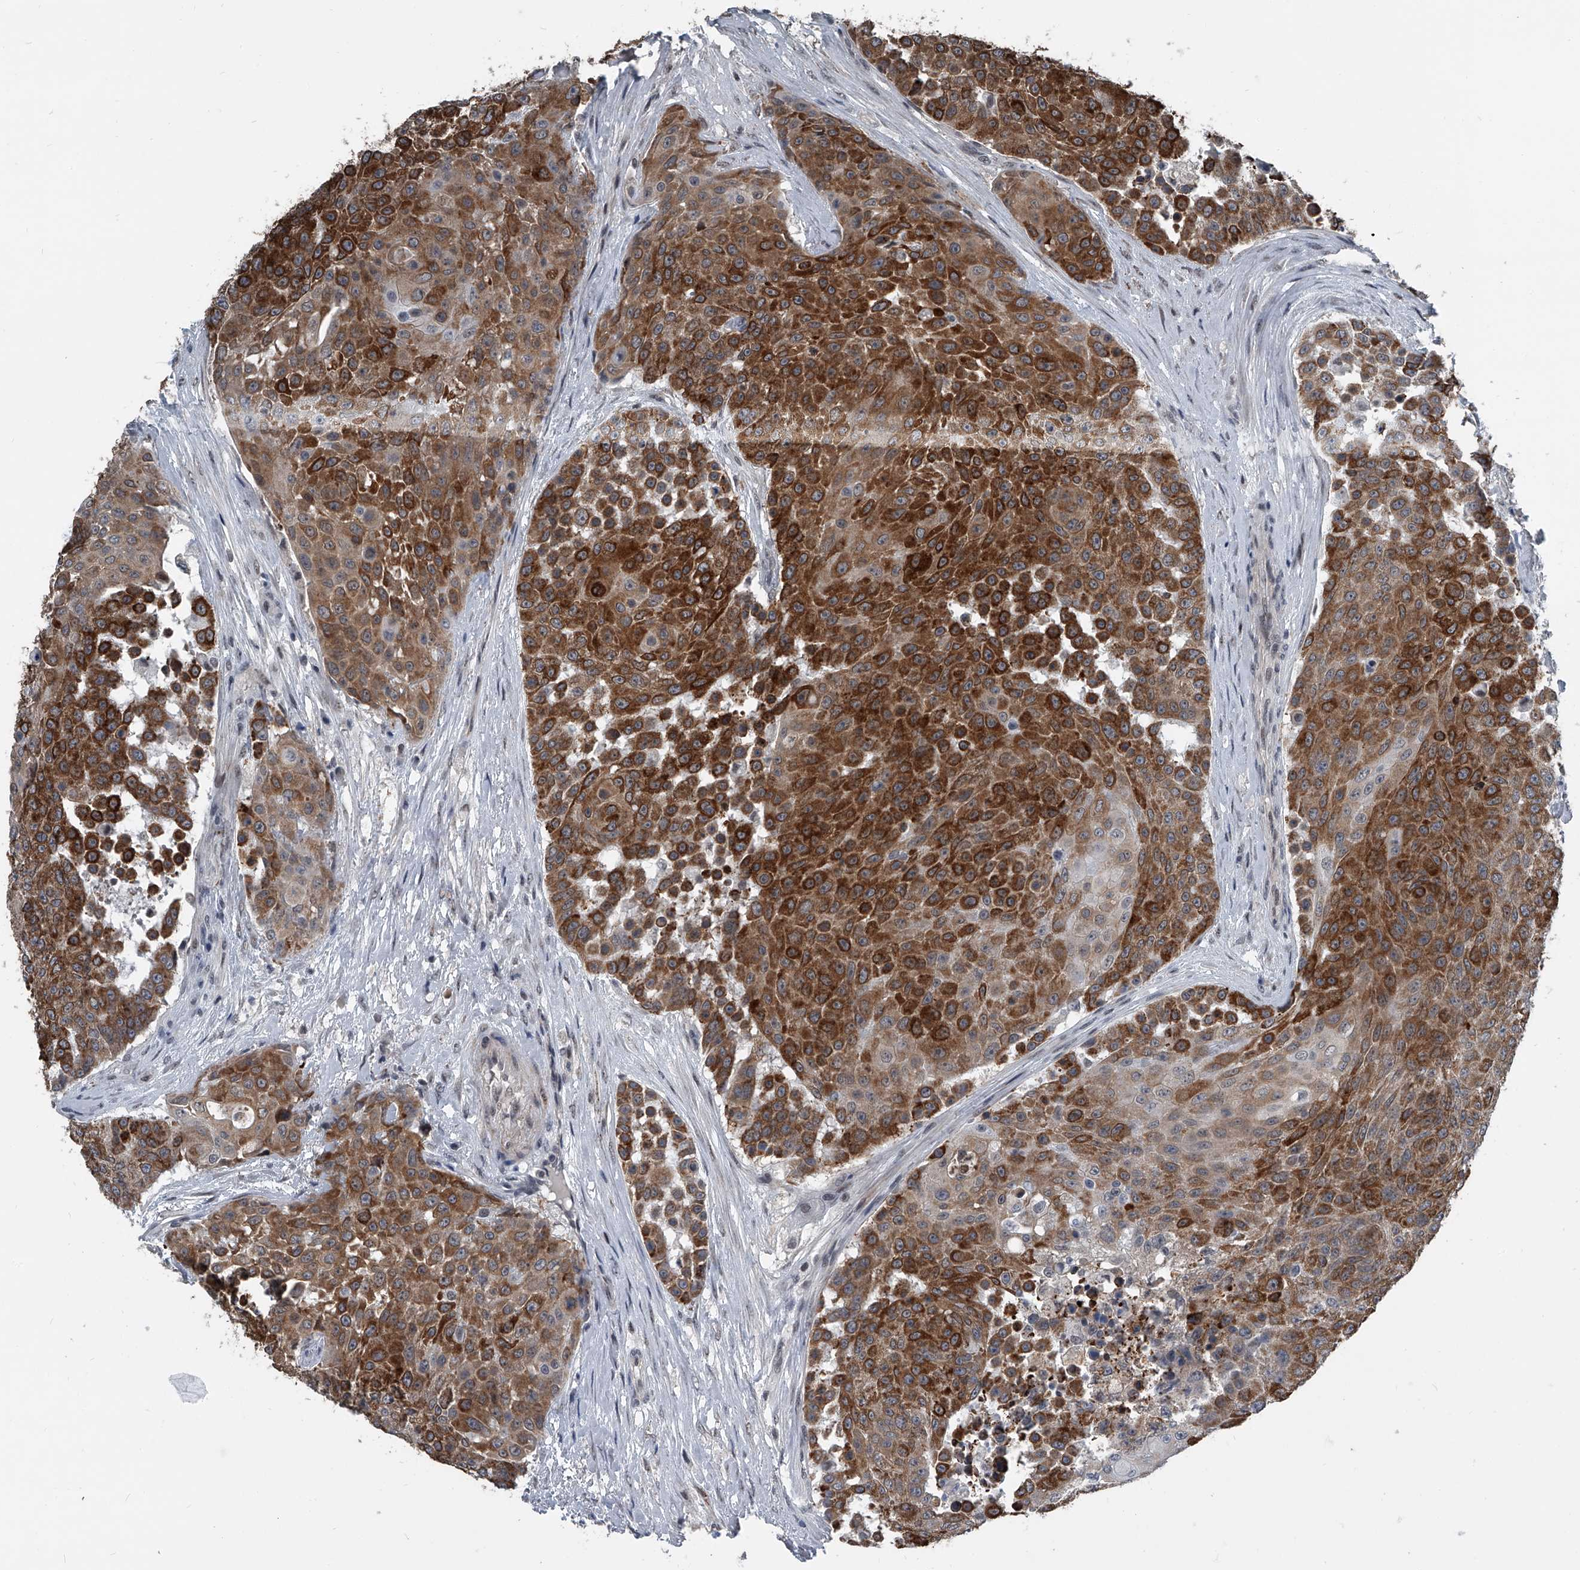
{"staining": {"intensity": "strong", "quantity": ">75%", "location": "cytoplasmic/membranous"}, "tissue": "urothelial cancer", "cell_type": "Tumor cells", "image_type": "cancer", "snomed": [{"axis": "morphology", "description": "Urothelial carcinoma, High grade"}, {"axis": "topography", "description": "Urinary bladder"}], "caption": "DAB immunohistochemical staining of urothelial cancer displays strong cytoplasmic/membranous protein positivity in approximately >75% of tumor cells.", "gene": "MEN1", "patient": {"sex": "female", "age": 63}}